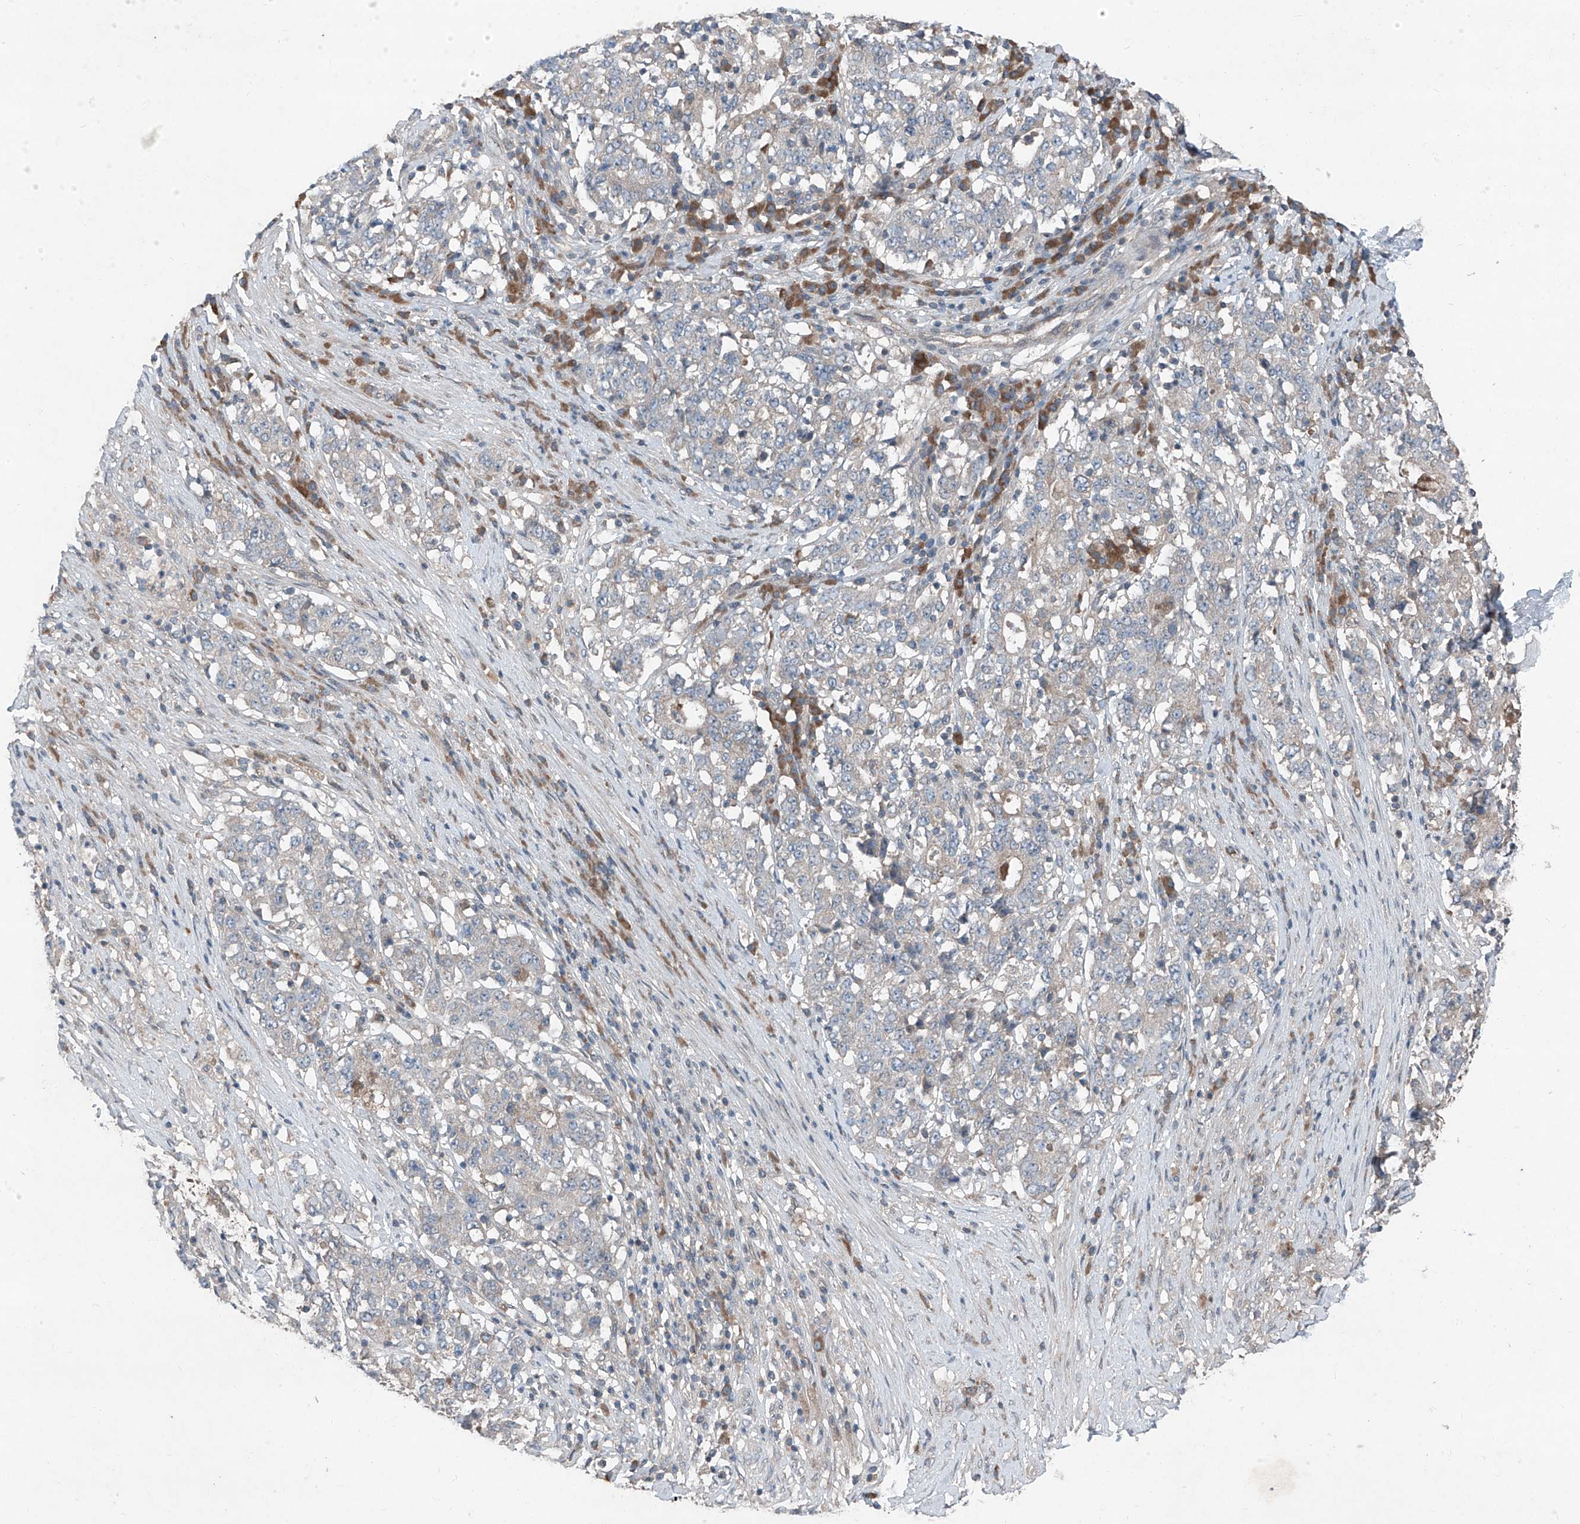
{"staining": {"intensity": "negative", "quantity": "none", "location": "none"}, "tissue": "stomach cancer", "cell_type": "Tumor cells", "image_type": "cancer", "snomed": [{"axis": "morphology", "description": "Adenocarcinoma, NOS"}, {"axis": "topography", "description": "Stomach"}], "caption": "There is no significant staining in tumor cells of stomach adenocarcinoma.", "gene": "FOXRED2", "patient": {"sex": "male", "age": 59}}